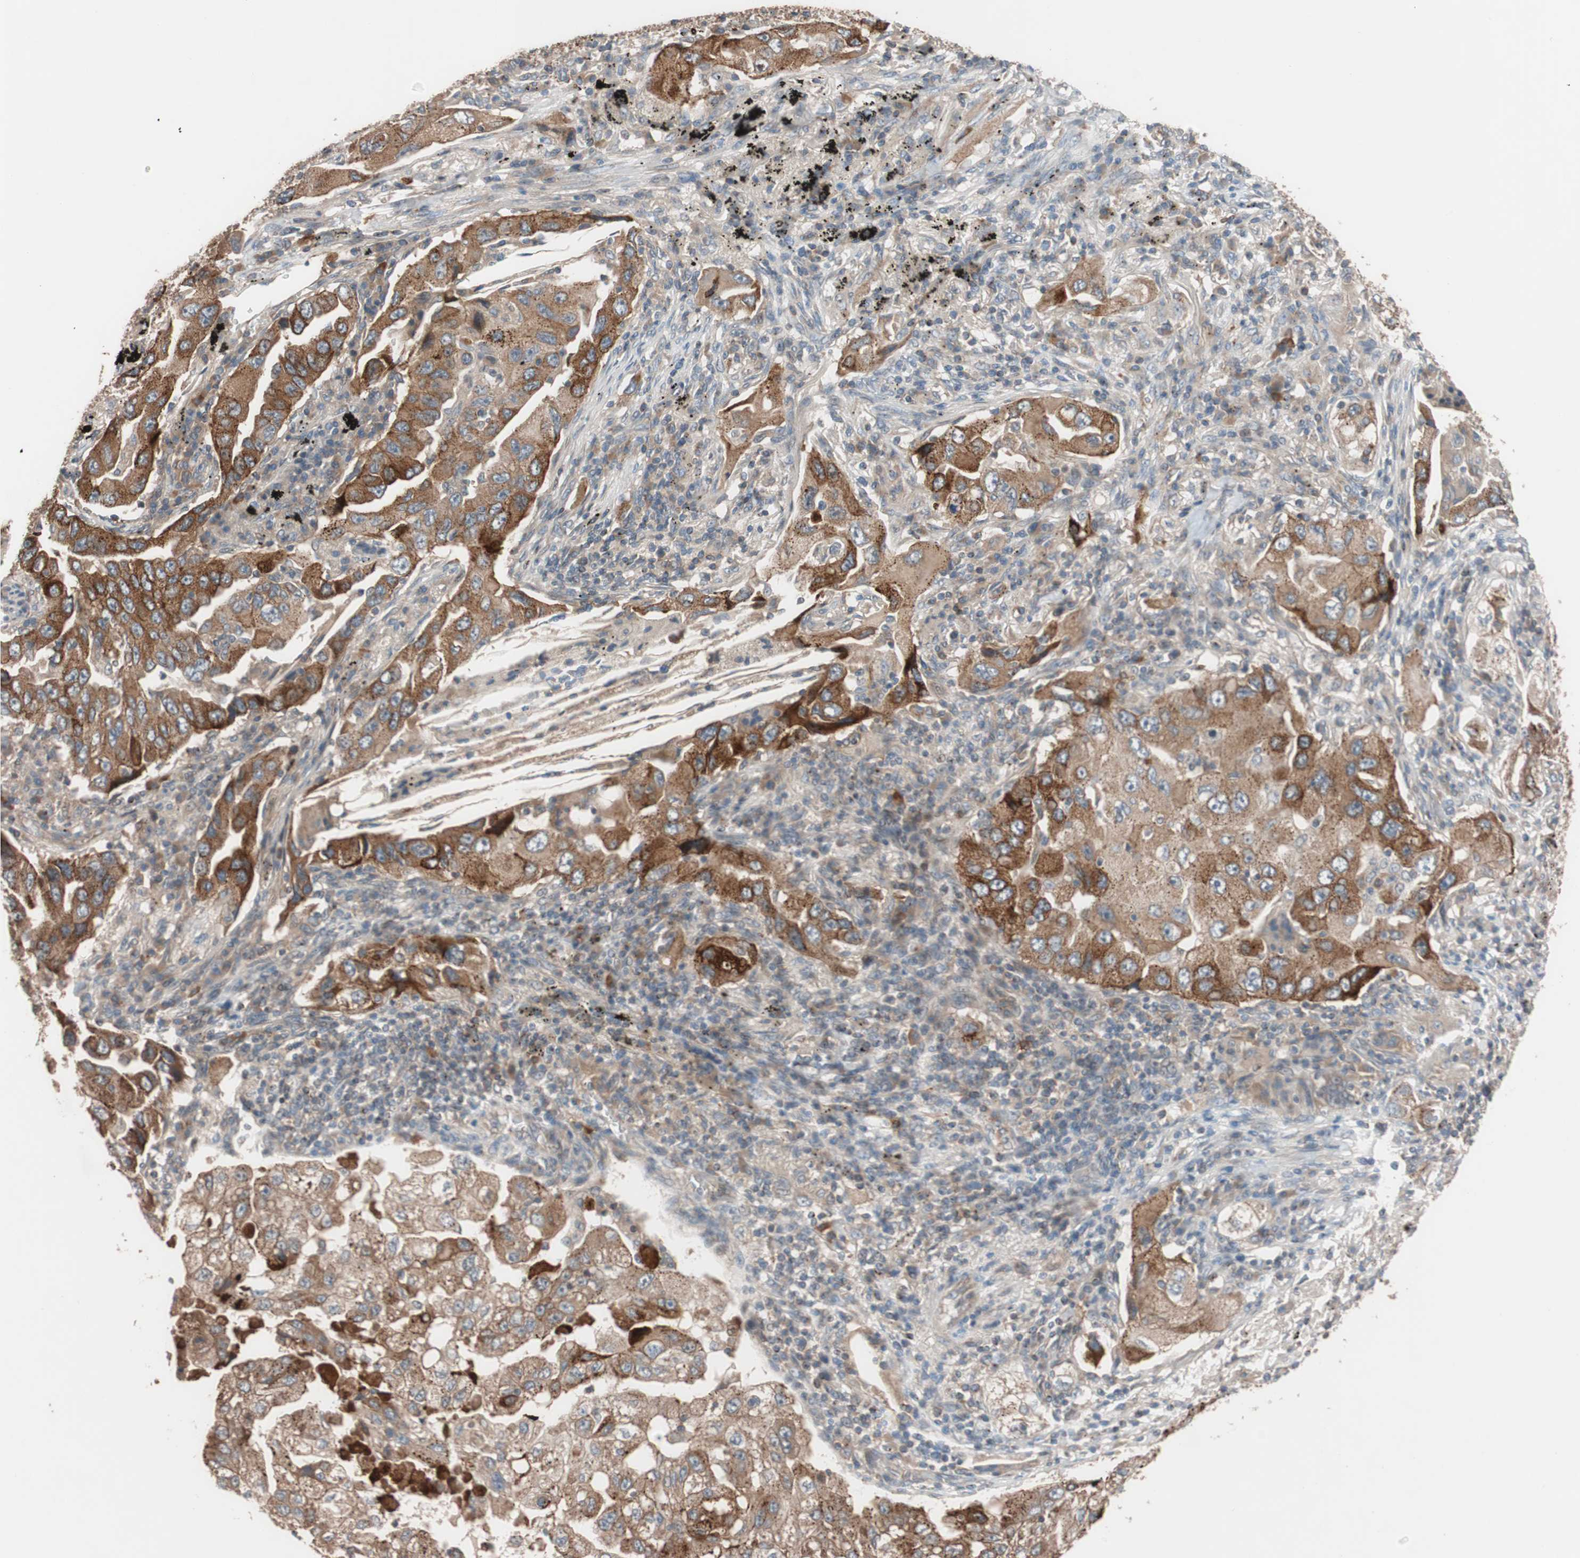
{"staining": {"intensity": "strong", "quantity": ">75%", "location": "cytoplasmic/membranous"}, "tissue": "lung cancer", "cell_type": "Tumor cells", "image_type": "cancer", "snomed": [{"axis": "morphology", "description": "Adenocarcinoma, NOS"}, {"axis": "topography", "description": "Lung"}], "caption": "IHC image of human adenocarcinoma (lung) stained for a protein (brown), which reveals high levels of strong cytoplasmic/membranous expression in approximately >75% of tumor cells.", "gene": "SDC4", "patient": {"sex": "female", "age": 65}}